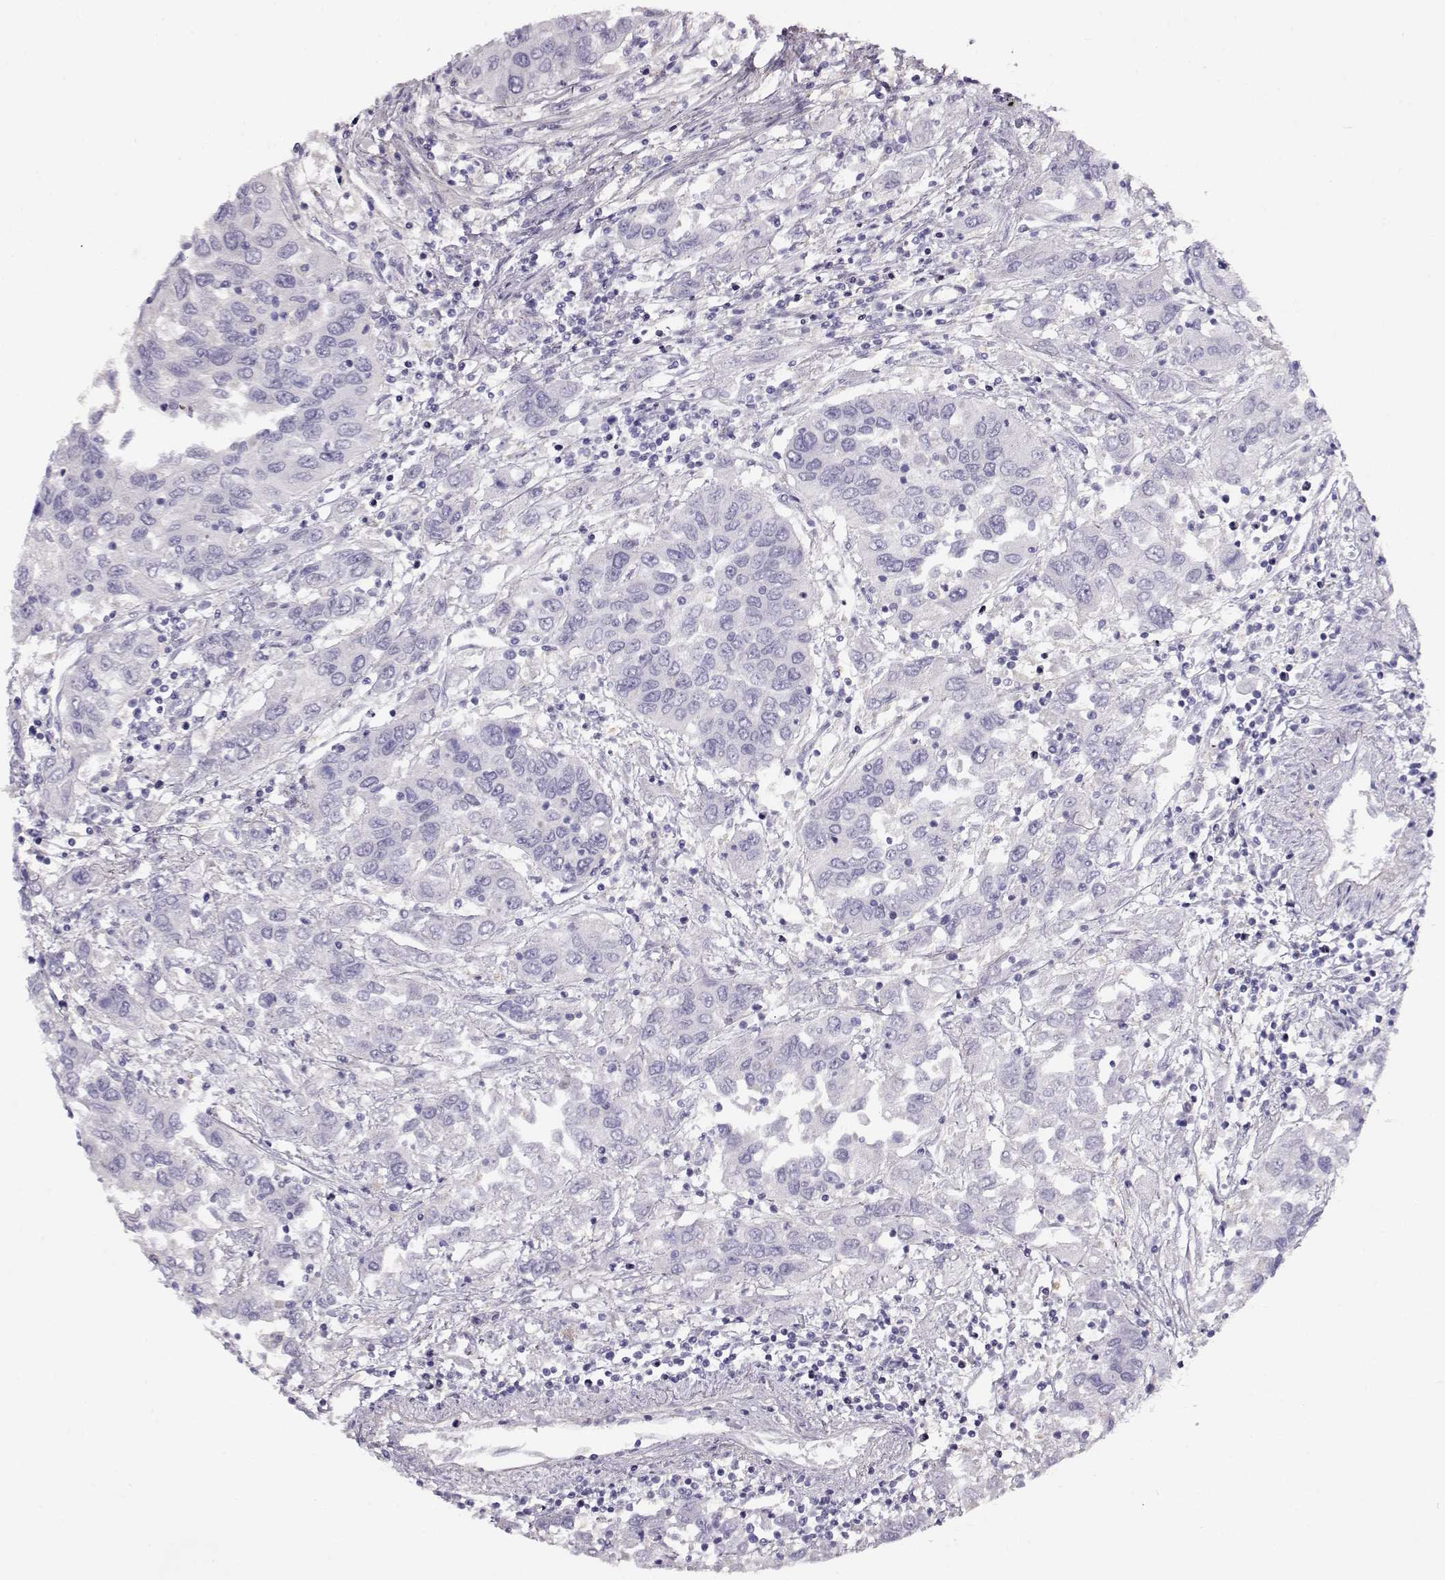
{"staining": {"intensity": "negative", "quantity": "none", "location": "none"}, "tissue": "urothelial cancer", "cell_type": "Tumor cells", "image_type": "cancer", "snomed": [{"axis": "morphology", "description": "Urothelial carcinoma, High grade"}, {"axis": "topography", "description": "Urinary bladder"}], "caption": "An image of urothelial cancer stained for a protein demonstrates no brown staining in tumor cells.", "gene": "RBM44", "patient": {"sex": "male", "age": 76}}